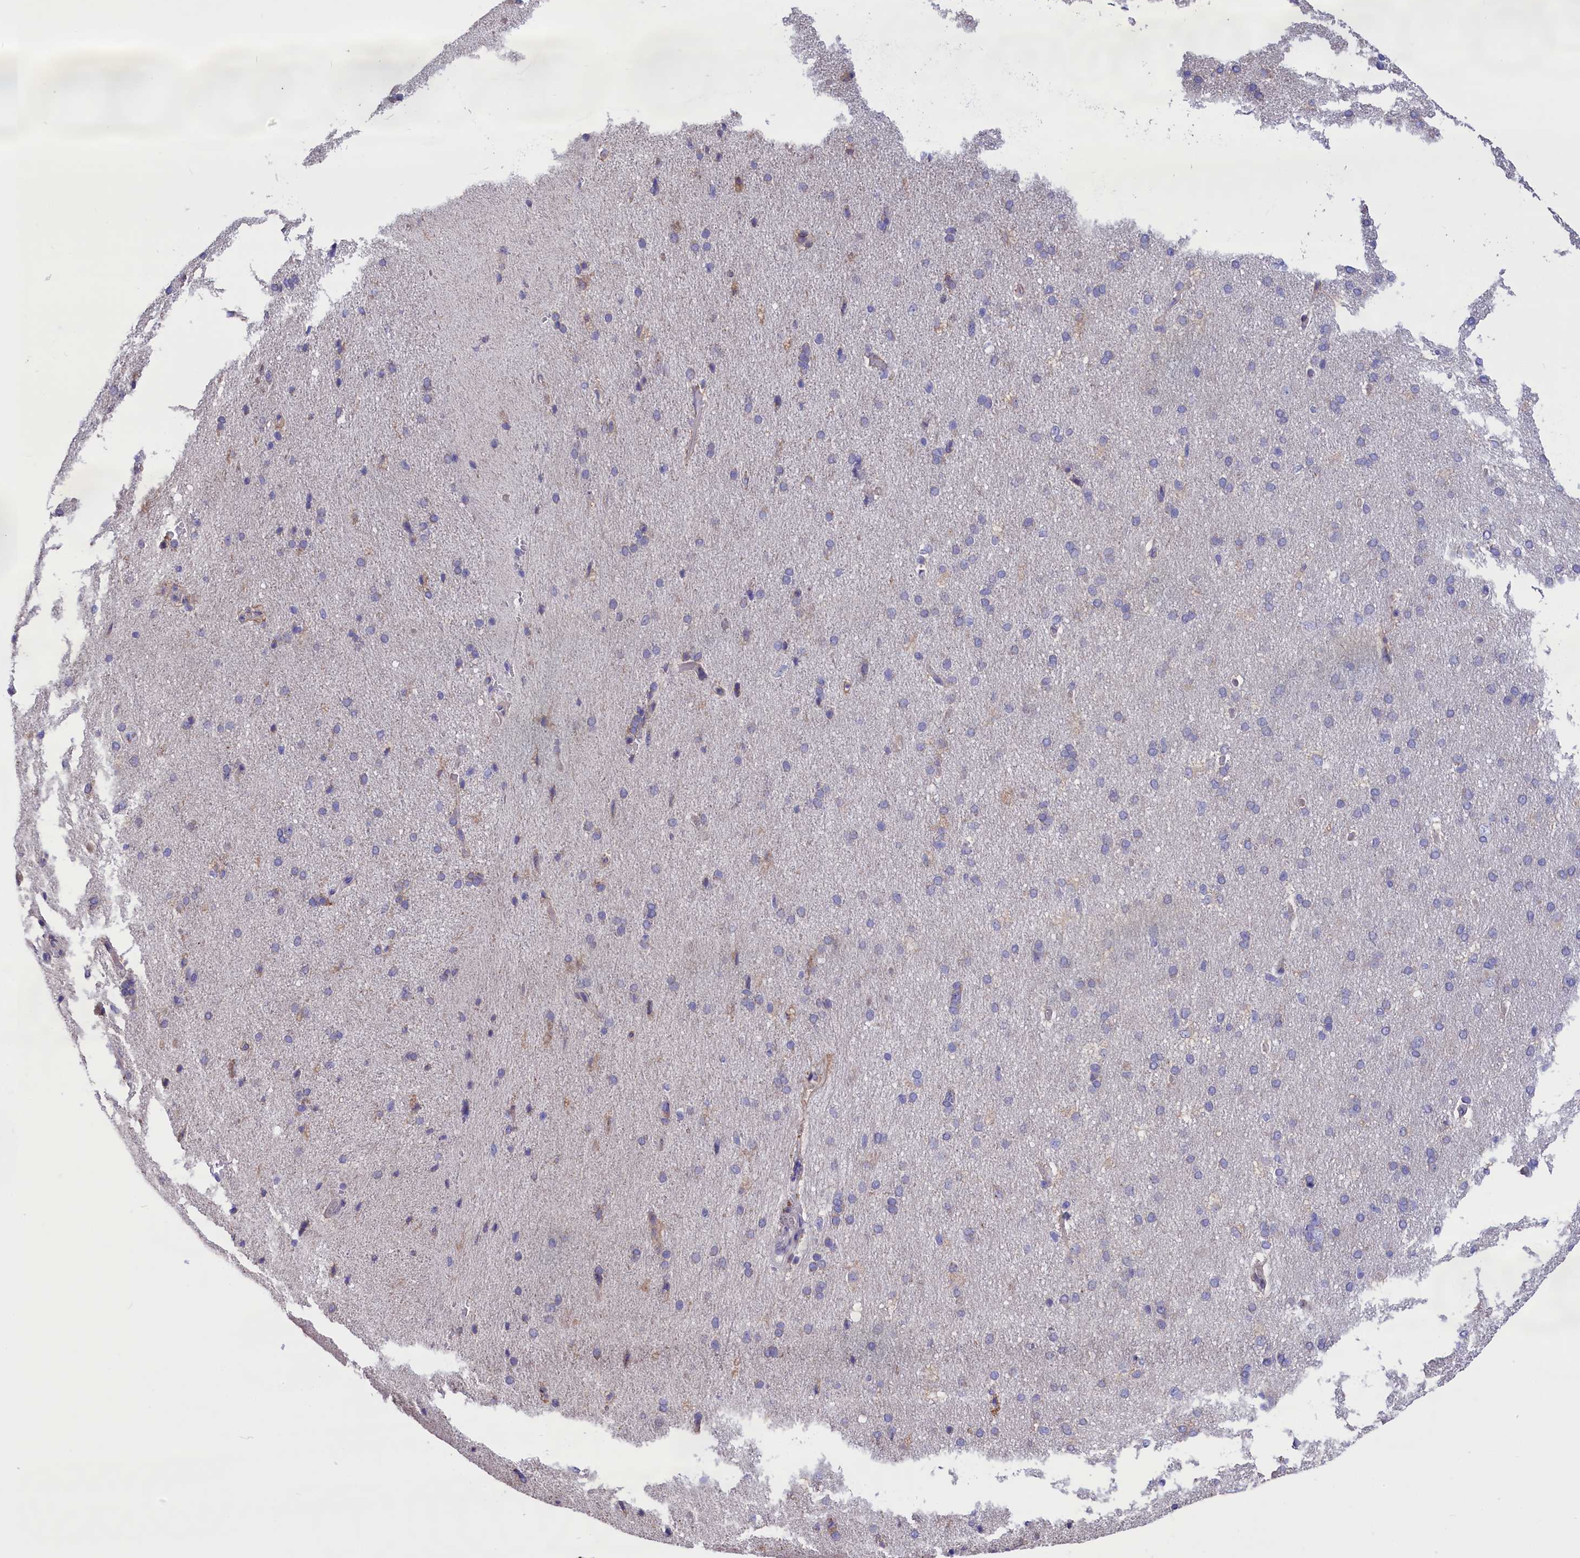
{"staining": {"intensity": "negative", "quantity": "none", "location": "none"}, "tissue": "cerebral cortex", "cell_type": "Endothelial cells", "image_type": "normal", "snomed": [{"axis": "morphology", "description": "Normal tissue, NOS"}, {"axis": "topography", "description": "Cerebral cortex"}], "caption": "This is an IHC micrograph of unremarkable human cerebral cortex. There is no positivity in endothelial cells.", "gene": "CYP2U1", "patient": {"sex": "male", "age": 62}}